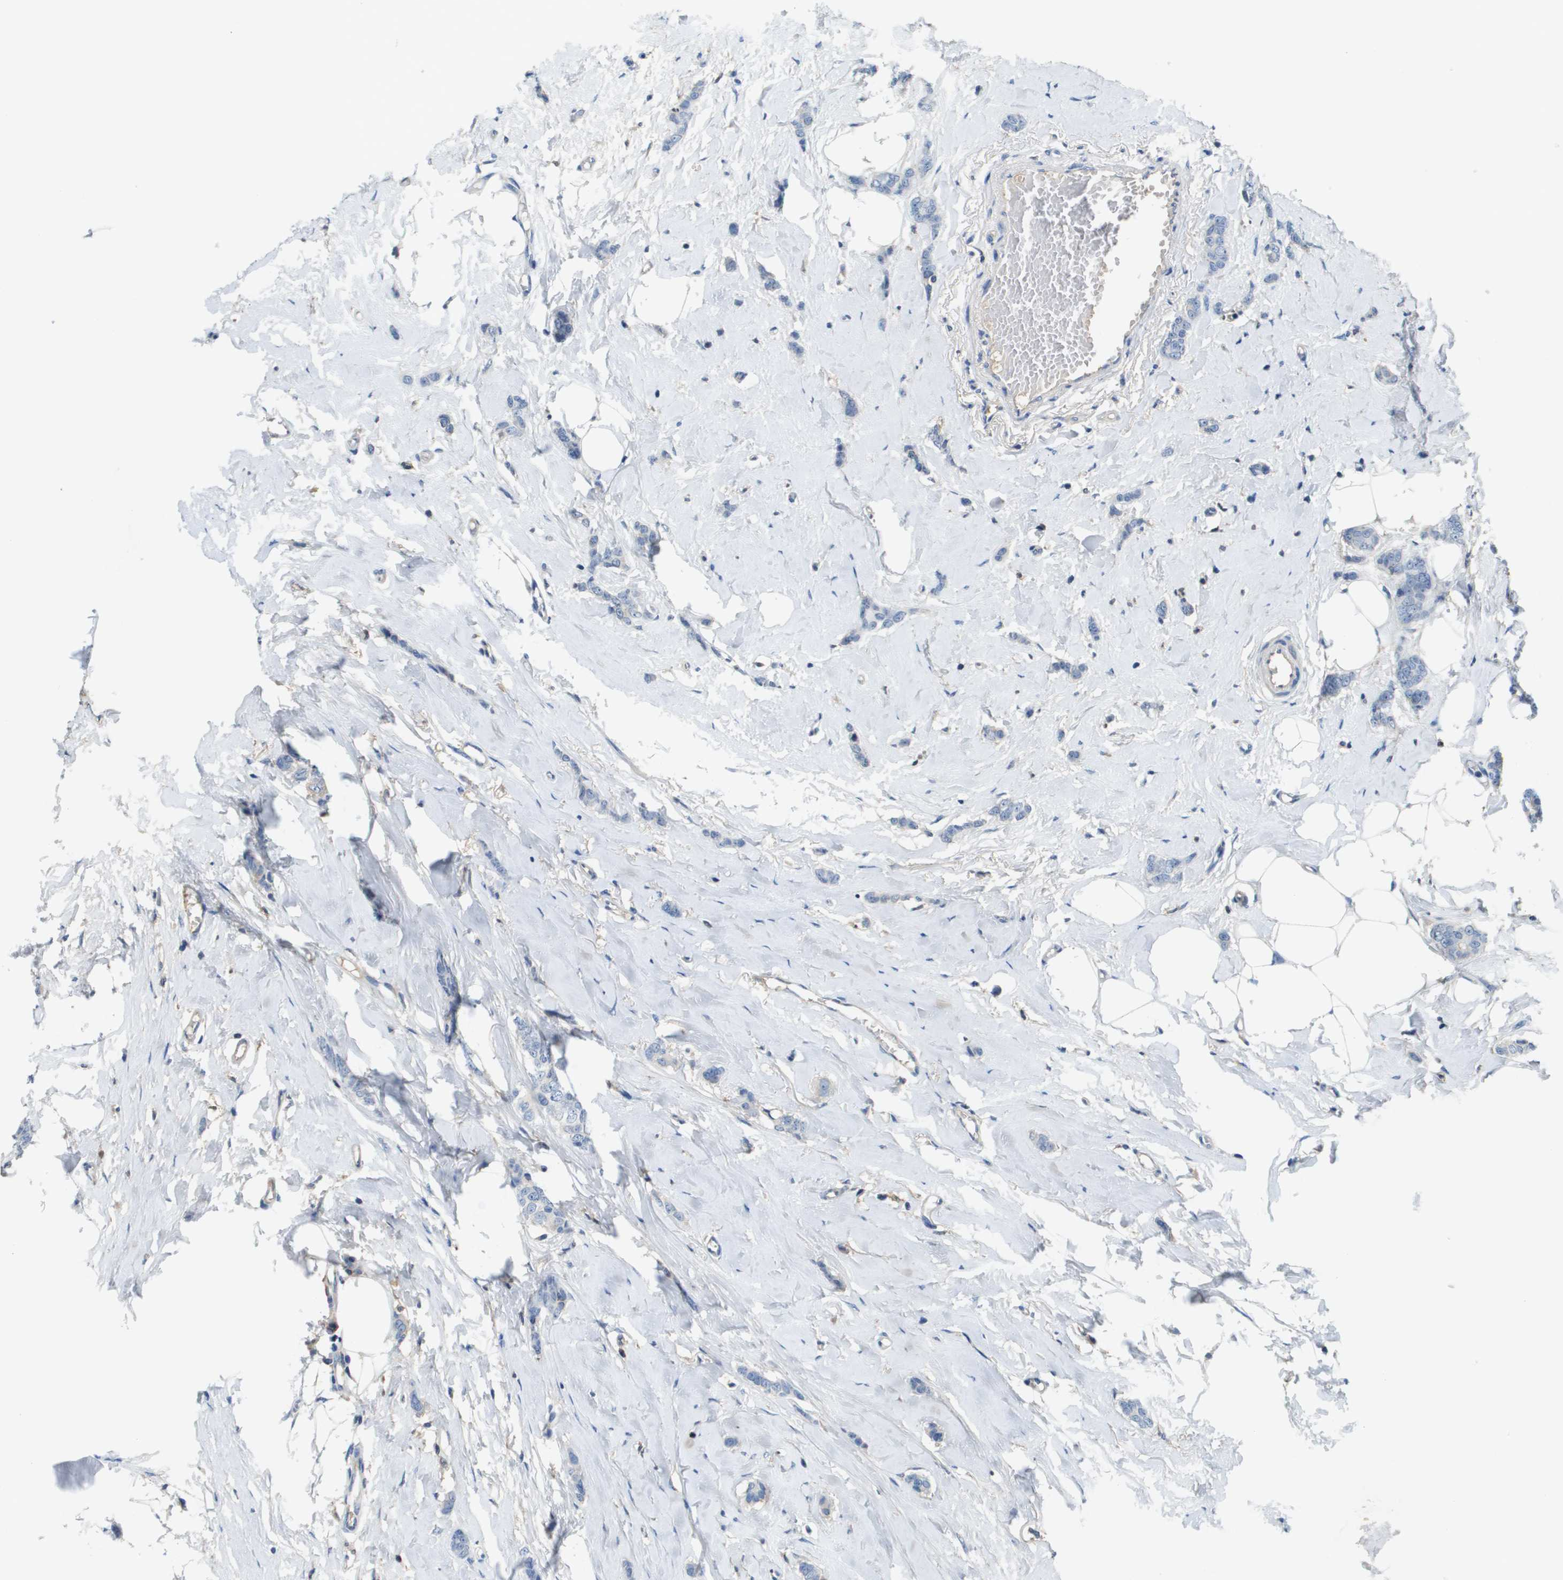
{"staining": {"intensity": "negative", "quantity": "none", "location": "none"}, "tissue": "breast cancer", "cell_type": "Tumor cells", "image_type": "cancer", "snomed": [{"axis": "morphology", "description": "Lobular carcinoma"}, {"axis": "topography", "description": "Skin"}, {"axis": "topography", "description": "Breast"}], "caption": "Tumor cells show no significant protein staining in breast cancer. (DAB (3,3'-diaminobenzidine) immunohistochemistry (IHC), high magnification).", "gene": "SLC16A3", "patient": {"sex": "female", "age": 46}}